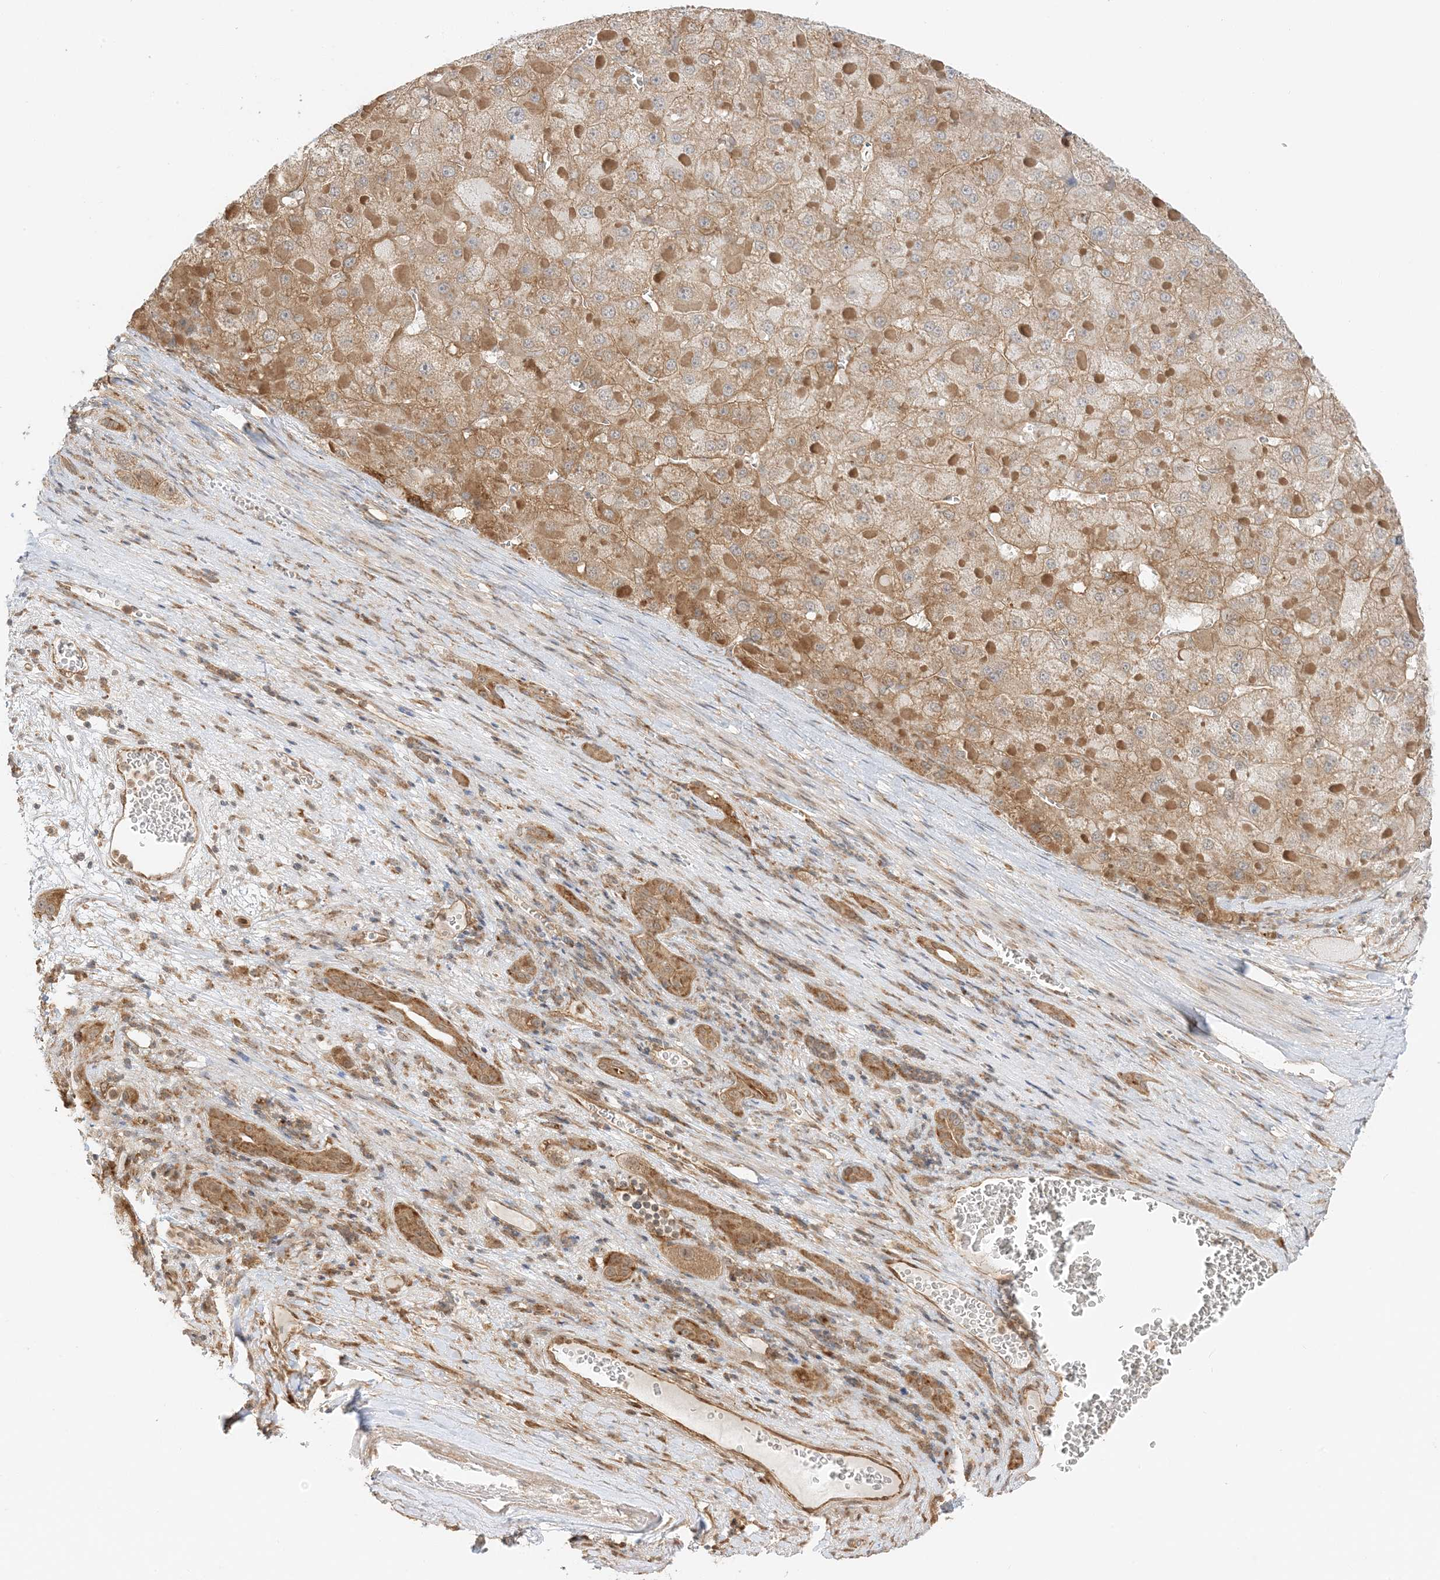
{"staining": {"intensity": "moderate", "quantity": ">75%", "location": "cytoplasmic/membranous"}, "tissue": "liver cancer", "cell_type": "Tumor cells", "image_type": "cancer", "snomed": [{"axis": "morphology", "description": "Carcinoma, Hepatocellular, NOS"}, {"axis": "topography", "description": "Liver"}], "caption": "High-magnification brightfield microscopy of liver hepatocellular carcinoma stained with DAB (3,3'-diaminobenzidine) (brown) and counterstained with hematoxylin (blue). tumor cells exhibit moderate cytoplasmic/membranous staining is present in approximately>75% of cells. The protein of interest is stained brown, and the nuclei are stained in blue (DAB (3,3'-diaminobenzidine) IHC with brightfield microscopy, high magnification).", "gene": "UBAP2L", "patient": {"sex": "female", "age": 73}}